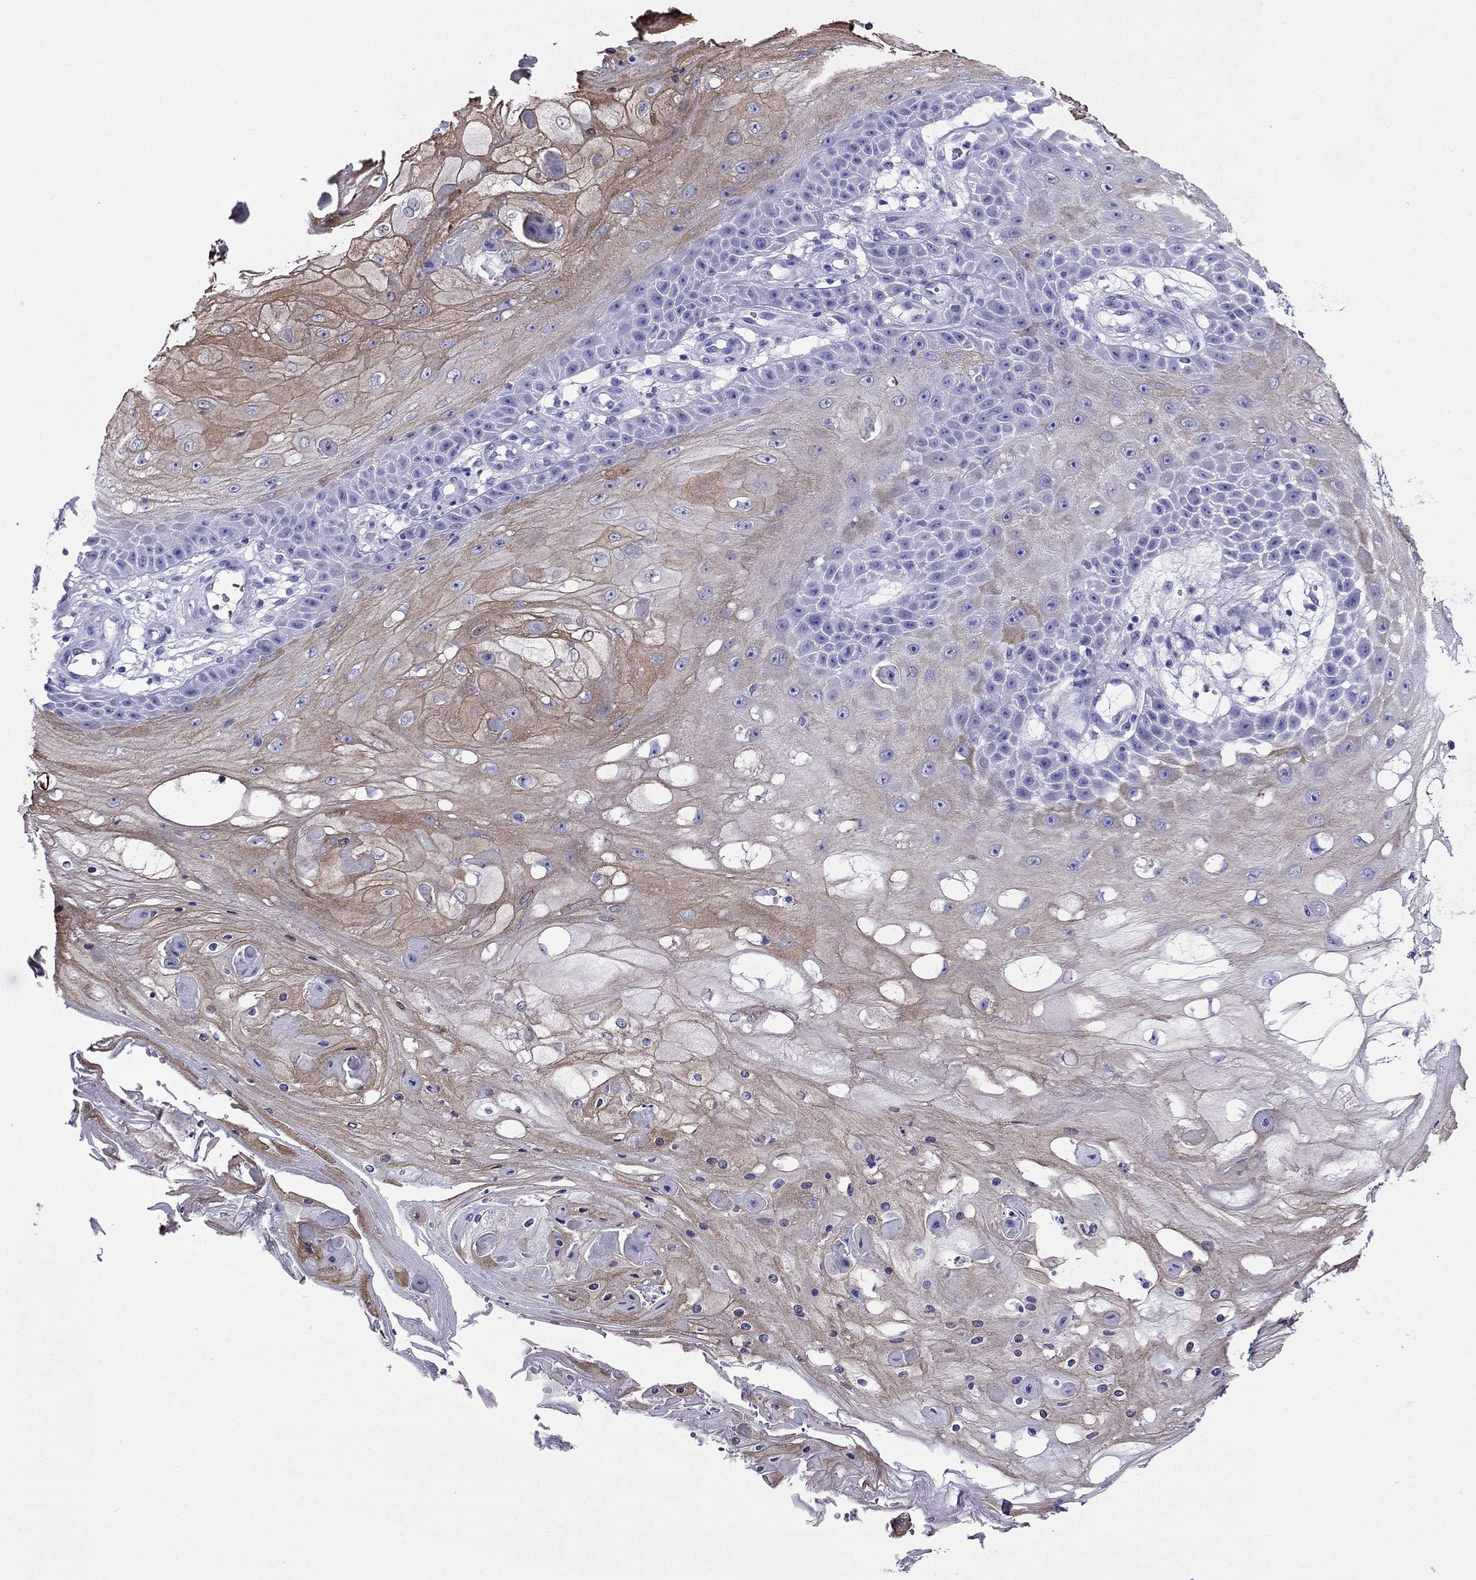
{"staining": {"intensity": "moderate", "quantity": ">75%", "location": "cytoplasmic/membranous"}, "tissue": "skin cancer", "cell_type": "Tumor cells", "image_type": "cancer", "snomed": [{"axis": "morphology", "description": "Squamous cell carcinoma, NOS"}, {"axis": "topography", "description": "Skin"}], "caption": "DAB immunohistochemical staining of squamous cell carcinoma (skin) displays moderate cytoplasmic/membranous protein positivity in approximately >75% of tumor cells.", "gene": "CRYBA1", "patient": {"sex": "male", "age": 70}}